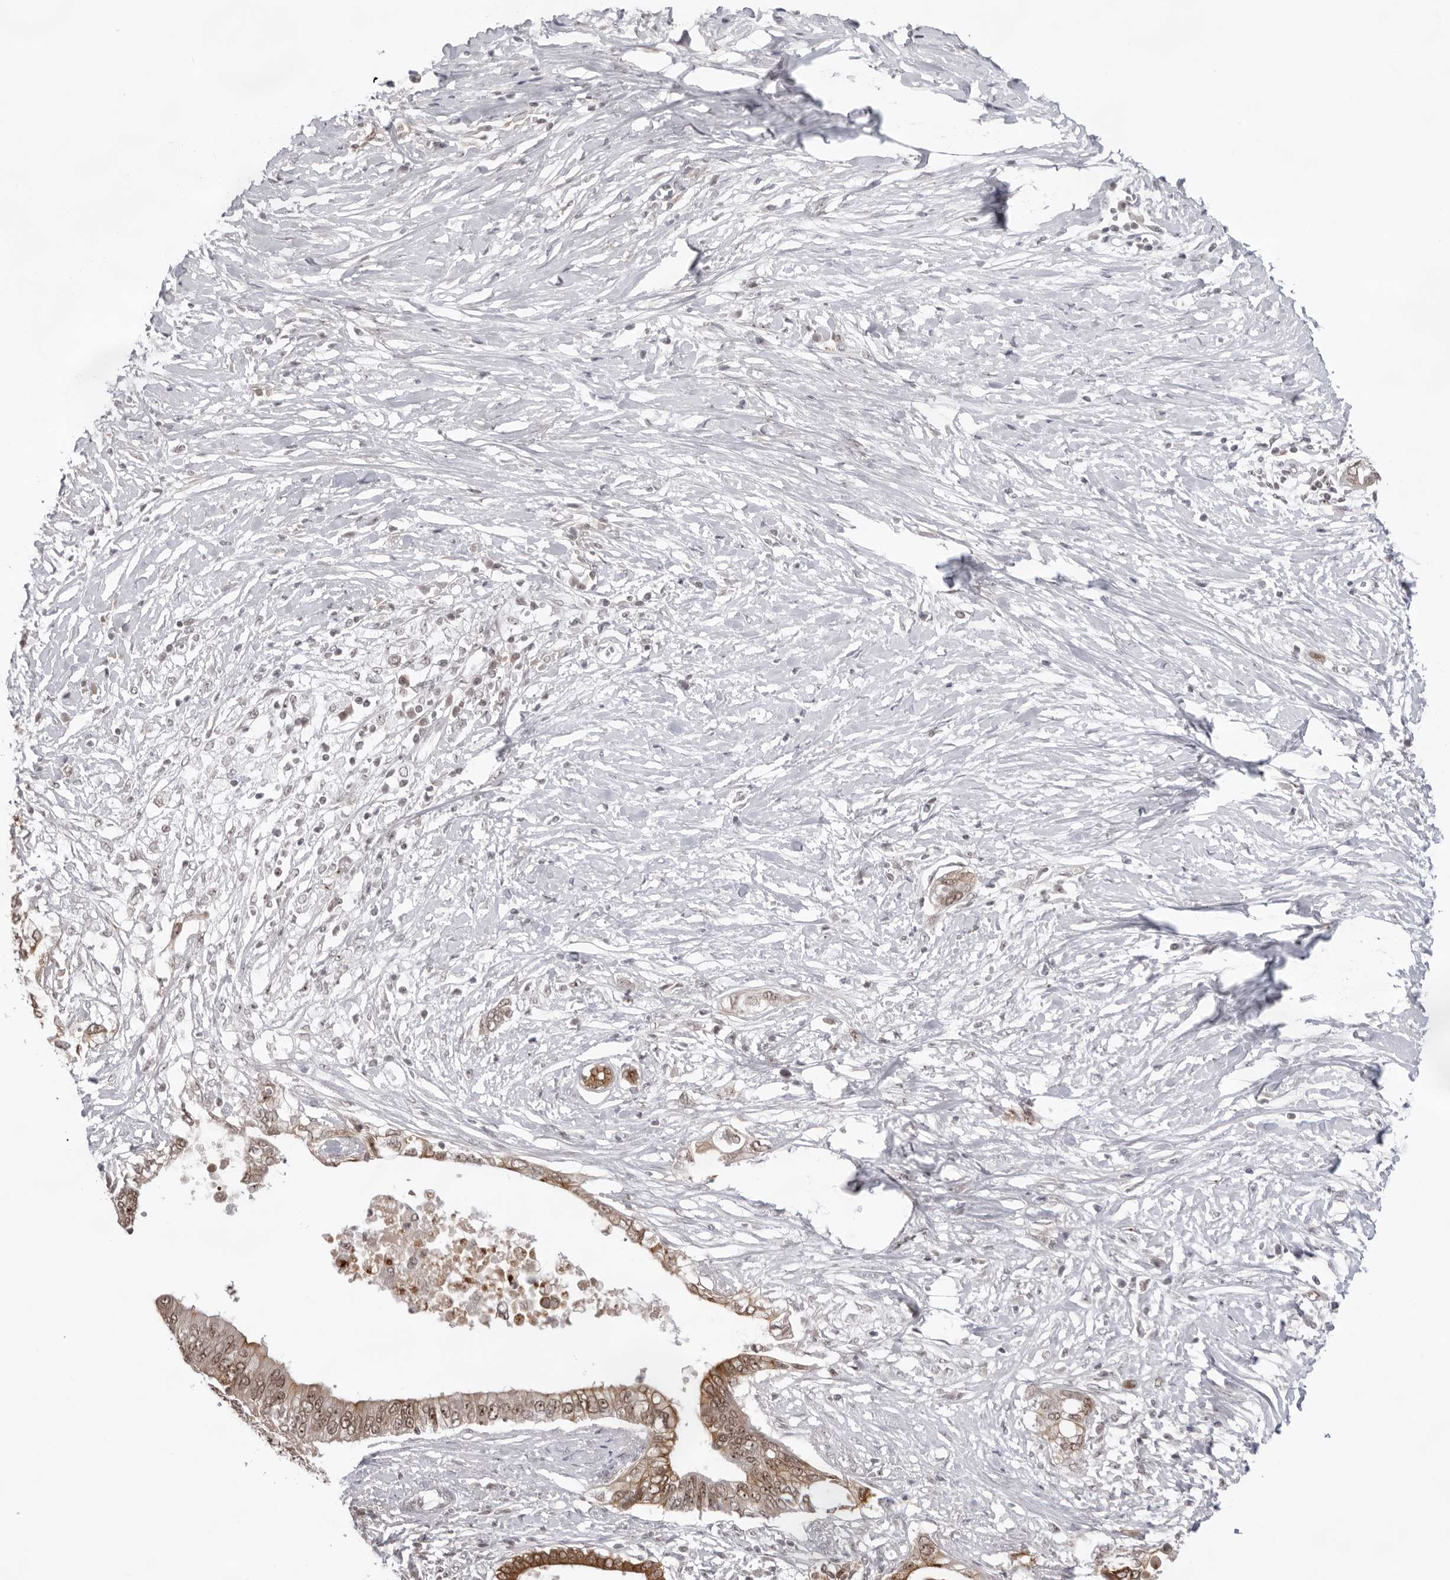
{"staining": {"intensity": "moderate", "quantity": ">75%", "location": "cytoplasmic/membranous,nuclear"}, "tissue": "pancreatic cancer", "cell_type": "Tumor cells", "image_type": "cancer", "snomed": [{"axis": "morphology", "description": "Normal tissue, NOS"}, {"axis": "morphology", "description": "Adenocarcinoma, NOS"}, {"axis": "topography", "description": "Pancreas"}, {"axis": "topography", "description": "Peripheral nerve tissue"}], "caption": "There is medium levels of moderate cytoplasmic/membranous and nuclear staining in tumor cells of pancreatic adenocarcinoma, as demonstrated by immunohistochemical staining (brown color).", "gene": "EXOSC10", "patient": {"sex": "male", "age": 59}}